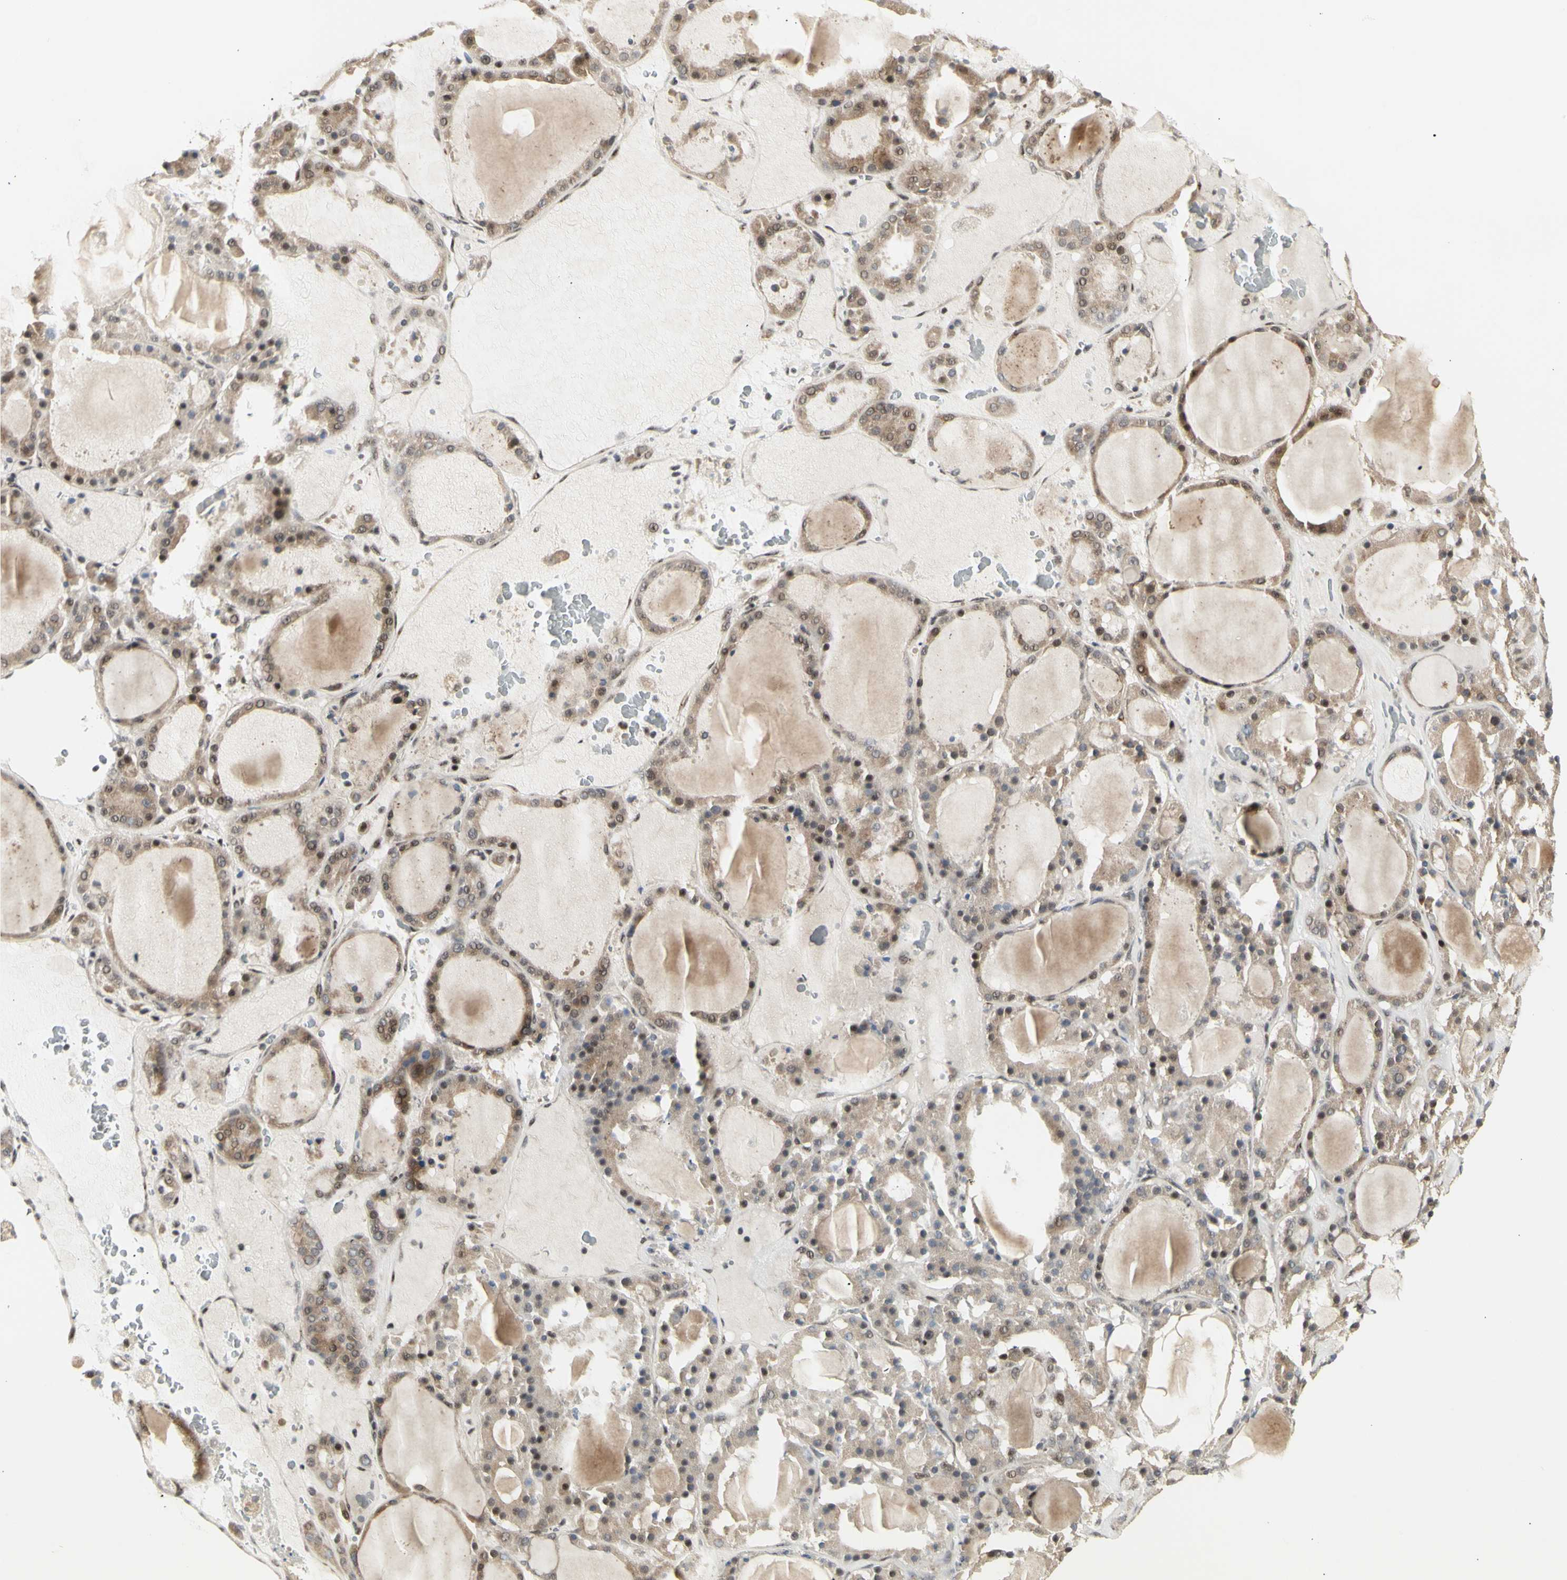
{"staining": {"intensity": "moderate", "quantity": ">75%", "location": "cytoplasmic/membranous,nuclear"}, "tissue": "thyroid gland", "cell_type": "Glandular cells", "image_type": "normal", "snomed": [{"axis": "morphology", "description": "Normal tissue, NOS"}, {"axis": "morphology", "description": "Carcinoma, NOS"}, {"axis": "topography", "description": "Thyroid gland"}], "caption": "The micrograph displays immunohistochemical staining of unremarkable thyroid gland. There is moderate cytoplasmic/membranous,nuclear staining is appreciated in about >75% of glandular cells.", "gene": "DHRS7B", "patient": {"sex": "female", "age": 86}}